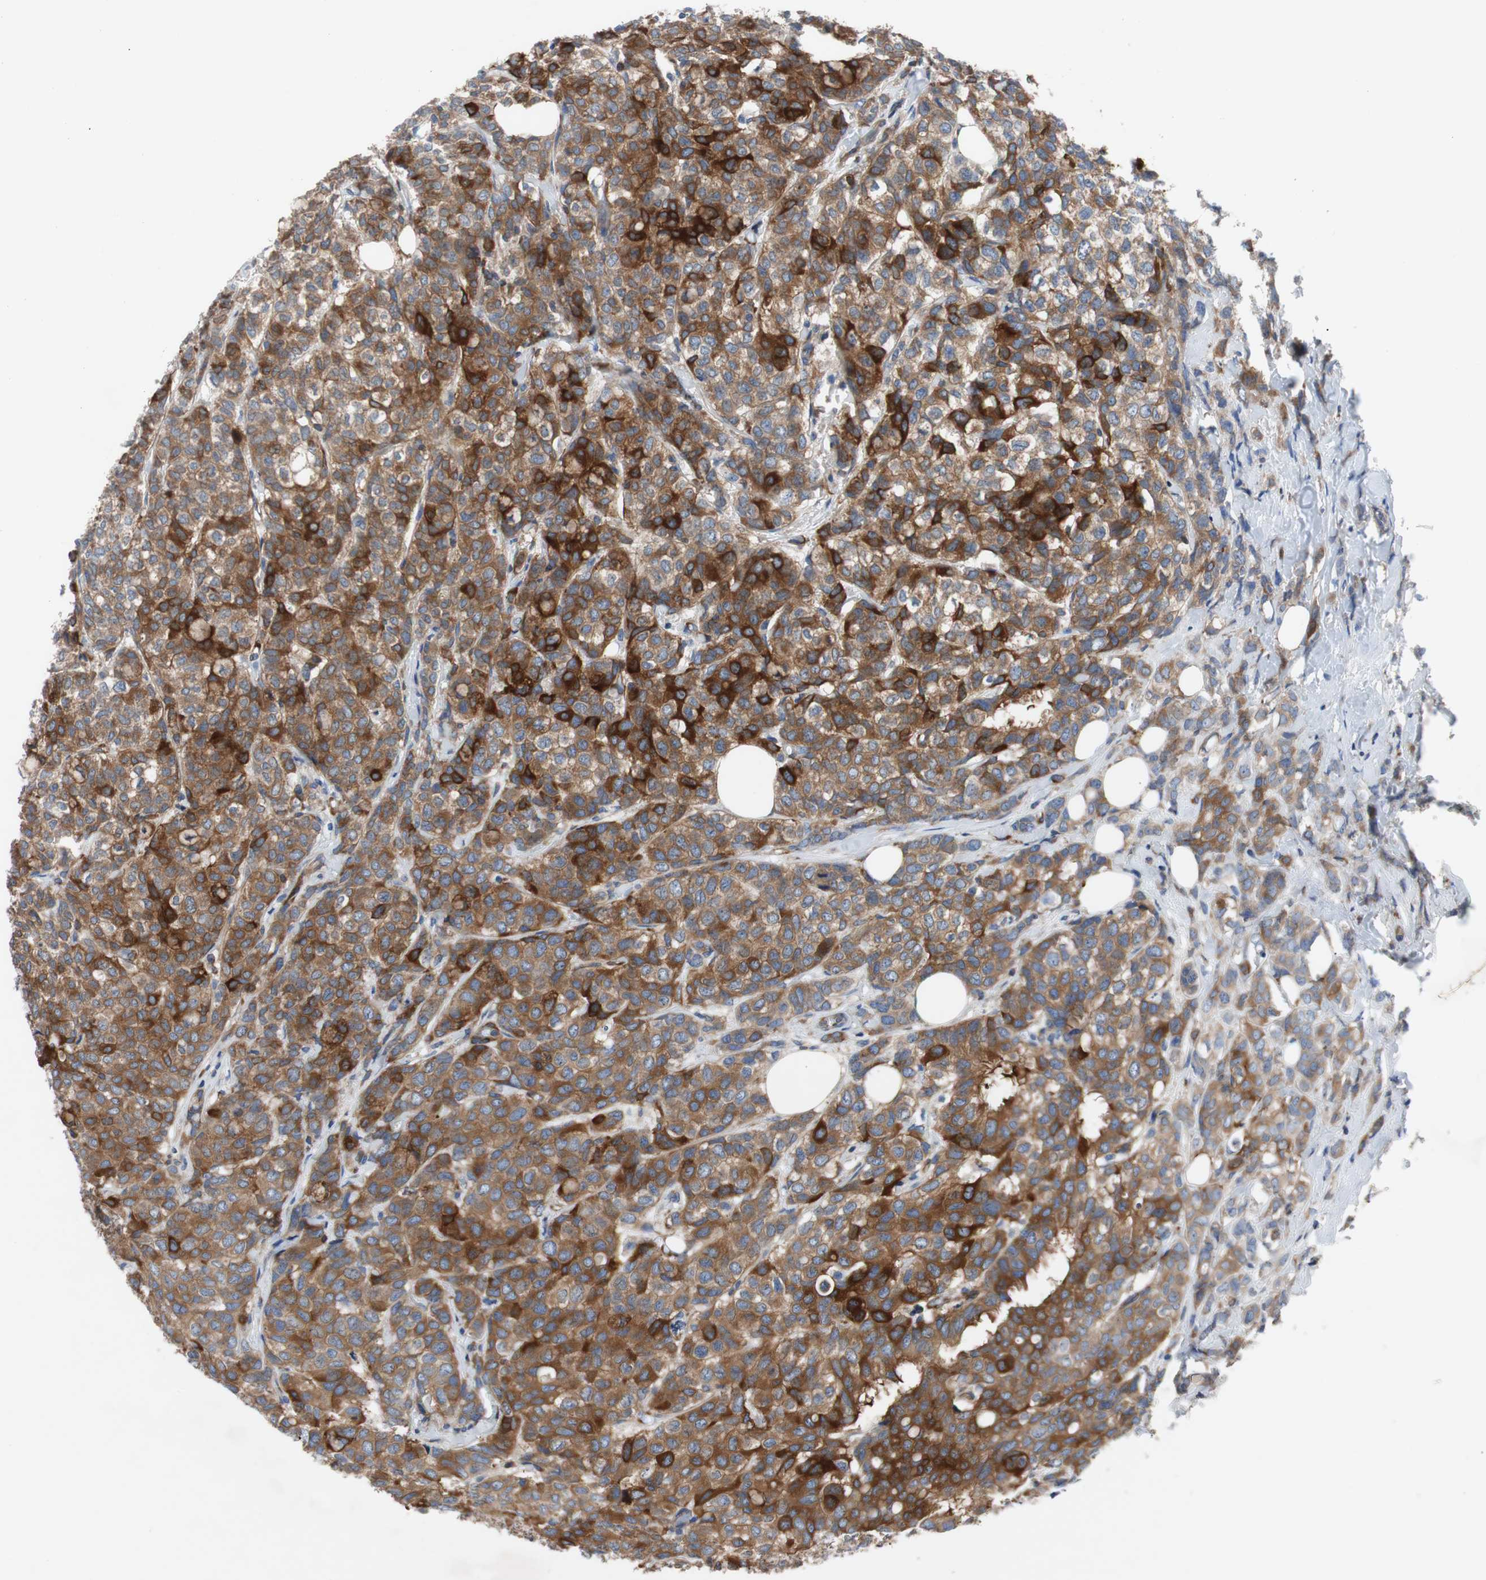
{"staining": {"intensity": "strong", "quantity": ">75%", "location": "cytoplasmic/membranous"}, "tissue": "breast cancer", "cell_type": "Tumor cells", "image_type": "cancer", "snomed": [{"axis": "morphology", "description": "Lobular carcinoma"}, {"axis": "topography", "description": "Breast"}], "caption": "This micrograph reveals lobular carcinoma (breast) stained with immunohistochemistry (IHC) to label a protein in brown. The cytoplasmic/membranous of tumor cells show strong positivity for the protein. Nuclei are counter-stained blue.", "gene": "GYS1", "patient": {"sex": "female", "age": 60}}